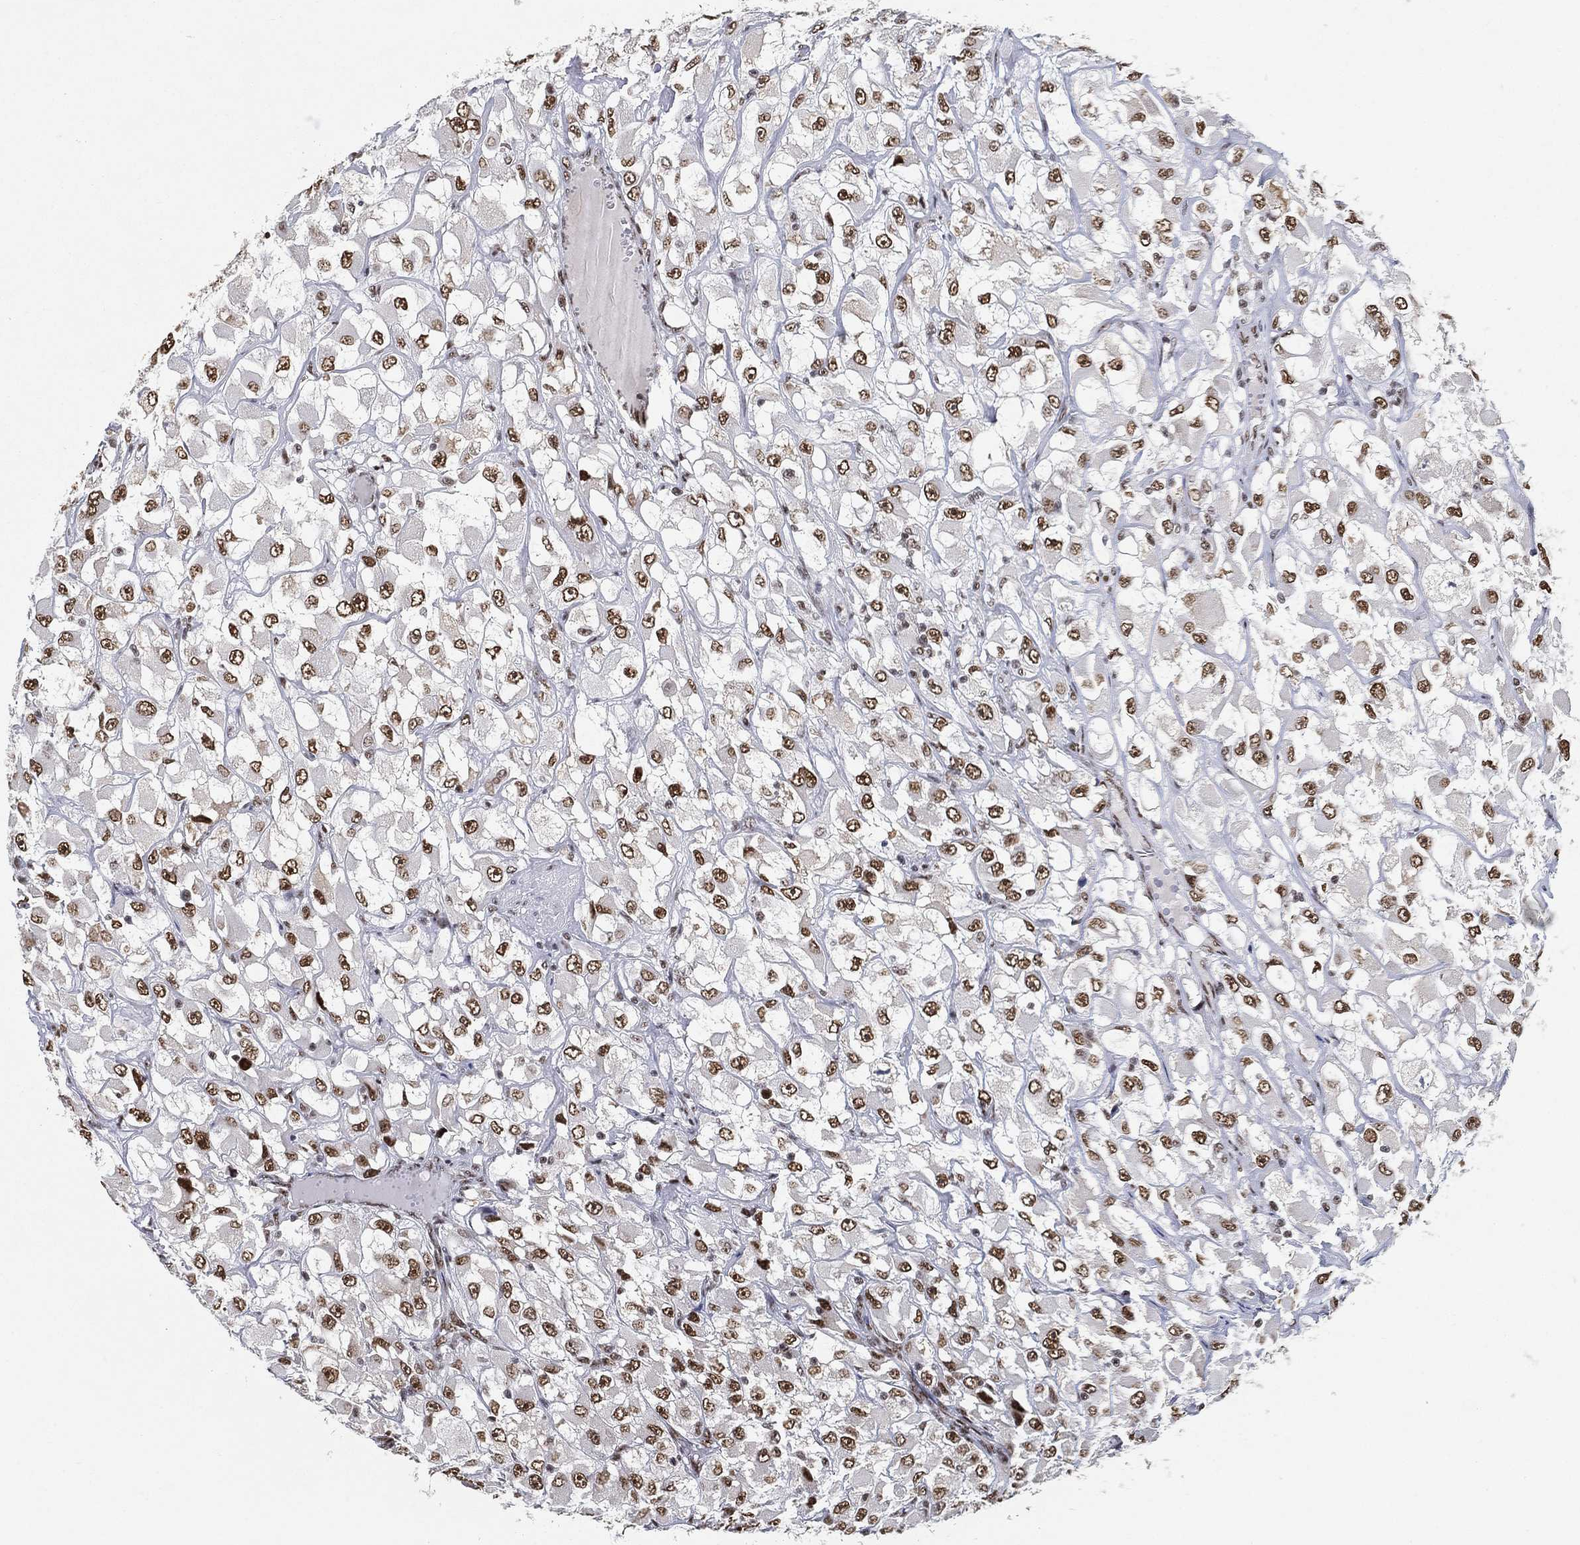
{"staining": {"intensity": "moderate", "quantity": ">75%", "location": "nuclear"}, "tissue": "renal cancer", "cell_type": "Tumor cells", "image_type": "cancer", "snomed": [{"axis": "morphology", "description": "Adenocarcinoma, NOS"}, {"axis": "topography", "description": "Kidney"}], "caption": "Protein staining of renal adenocarcinoma tissue shows moderate nuclear expression in approximately >75% of tumor cells.", "gene": "DDX27", "patient": {"sex": "female", "age": 52}}